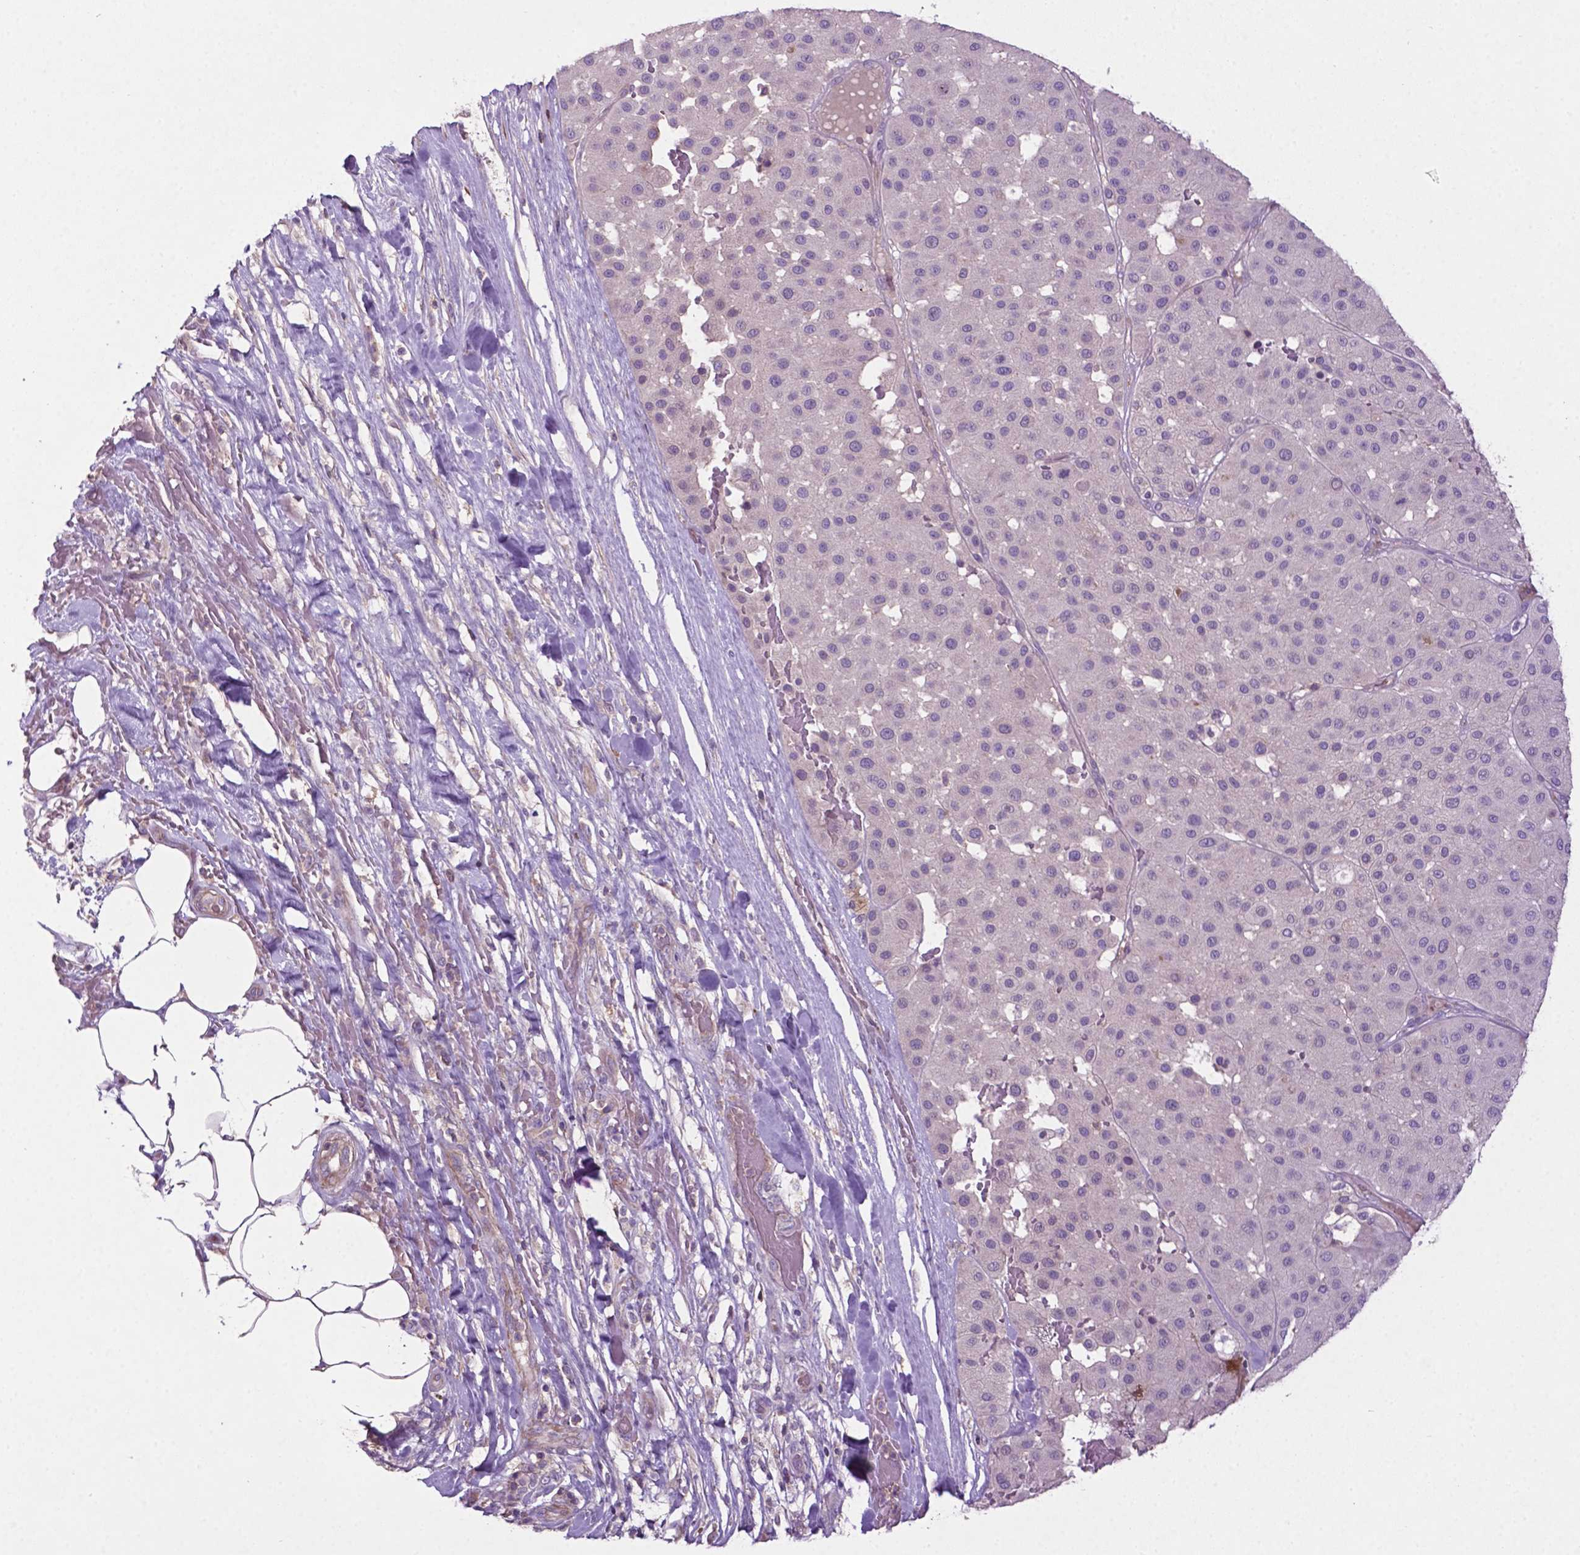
{"staining": {"intensity": "negative", "quantity": "none", "location": "none"}, "tissue": "melanoma", "cell_type": "Tumor cells", "image_type": "cancer", "snomed": [{"axis": "morphology", "description": "Malignant melanoma, Metastatic site"}, {"axis": "topography", "description": "Smooth muscle"}], "caption": "Tumor cells are negative for brown protein staining in melanoma.", "gene": "BMP4", "patient": {"sex": "male", "age": 41}}